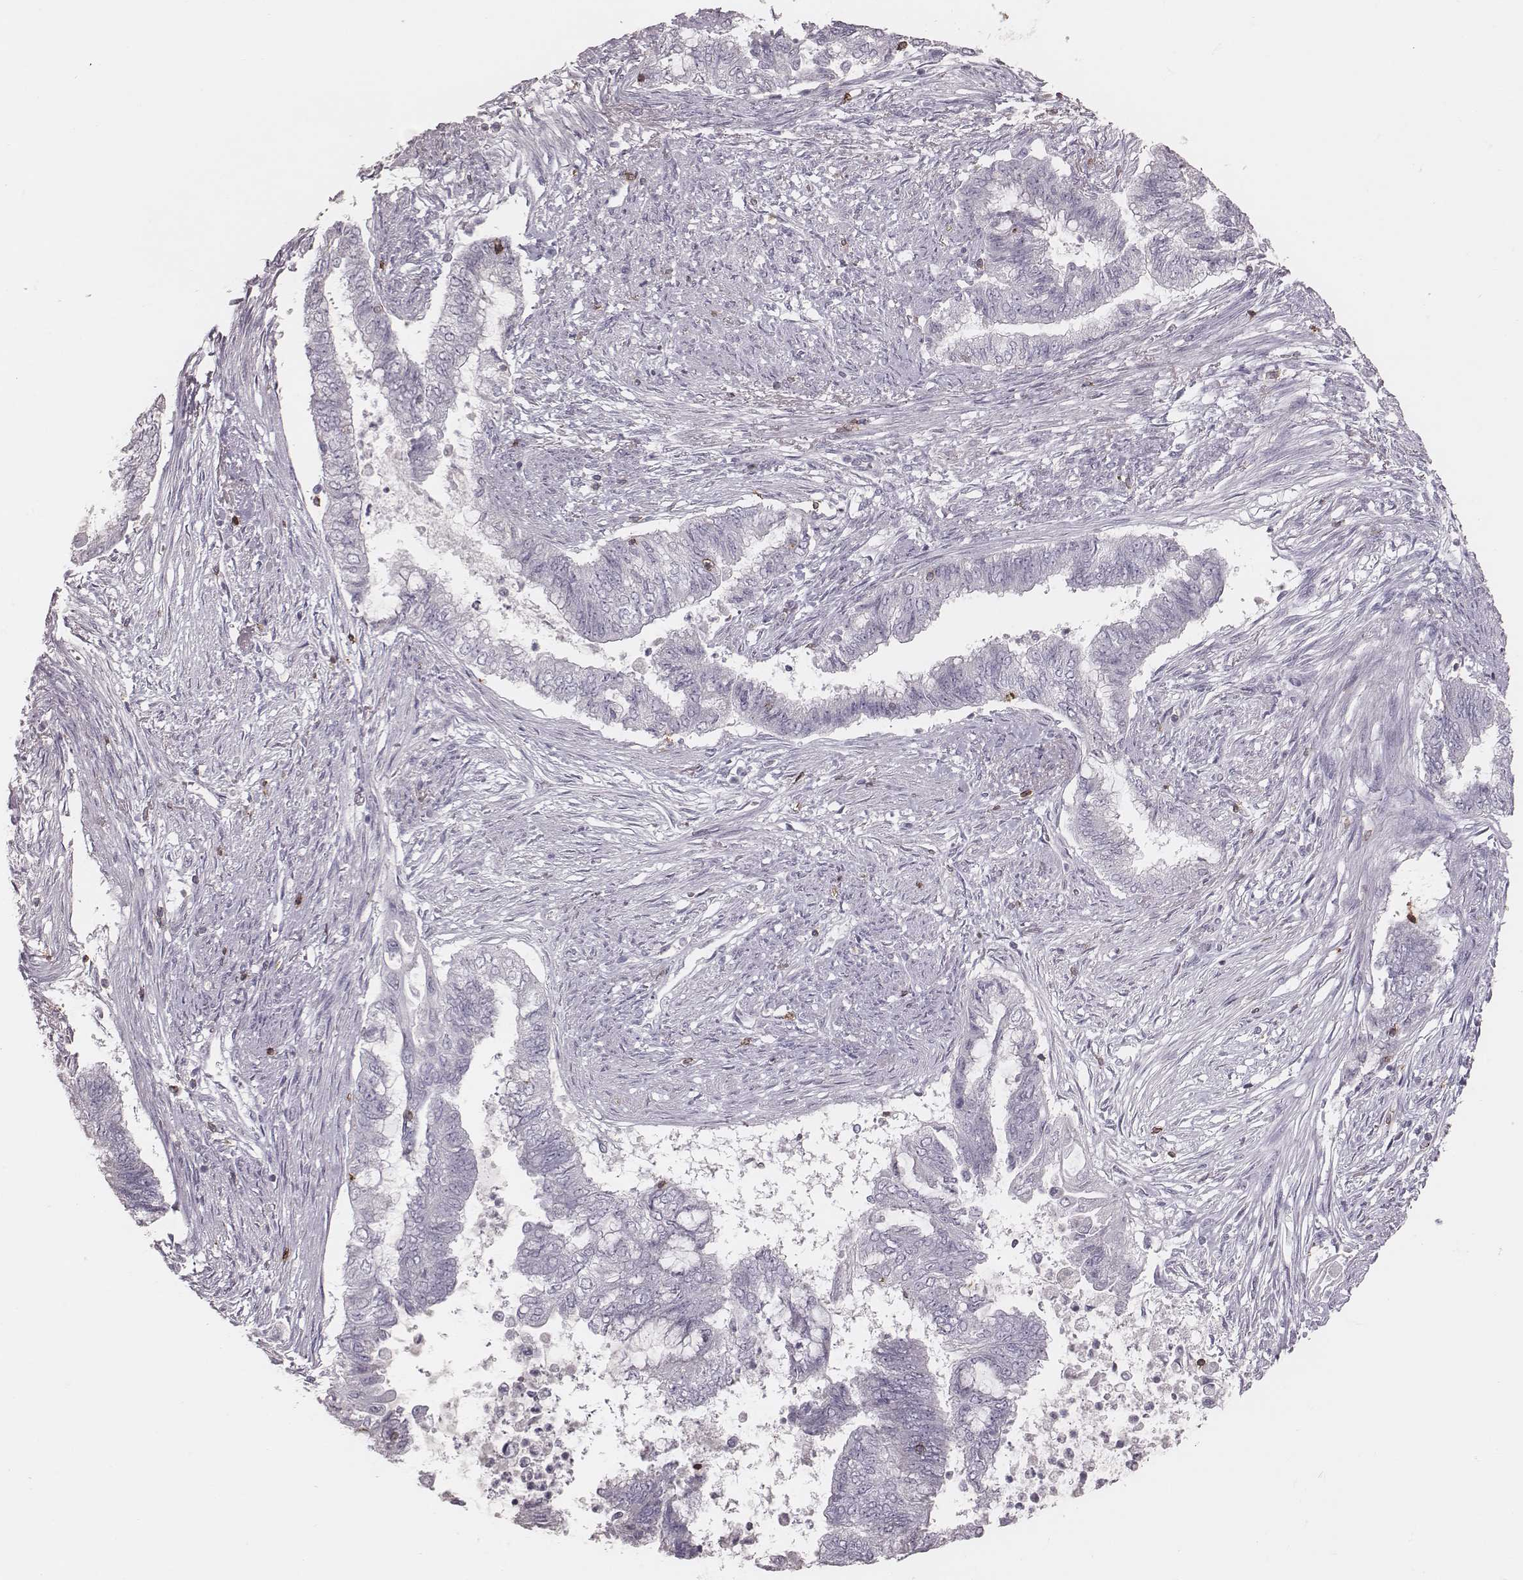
{"staining": {"intensity": "negative", "quantity": "none", "location": "none"}, "tissue": "endometrial cancer", "cell_type": "Tumor cells", "image_type": "cancer", "snomed": [{"axis": "morphology", "description": "Adenocarcinoma, NOS"}, {"axis": "topography", "description": "Endometrium"}], "caption": "This is an immunohistochemistry (IHC) image of endometrial adenocarcinoma. There is no staining in tumor cells.", "gene": "PDCD1", "patient": {"sex": "female", "age": 65}}